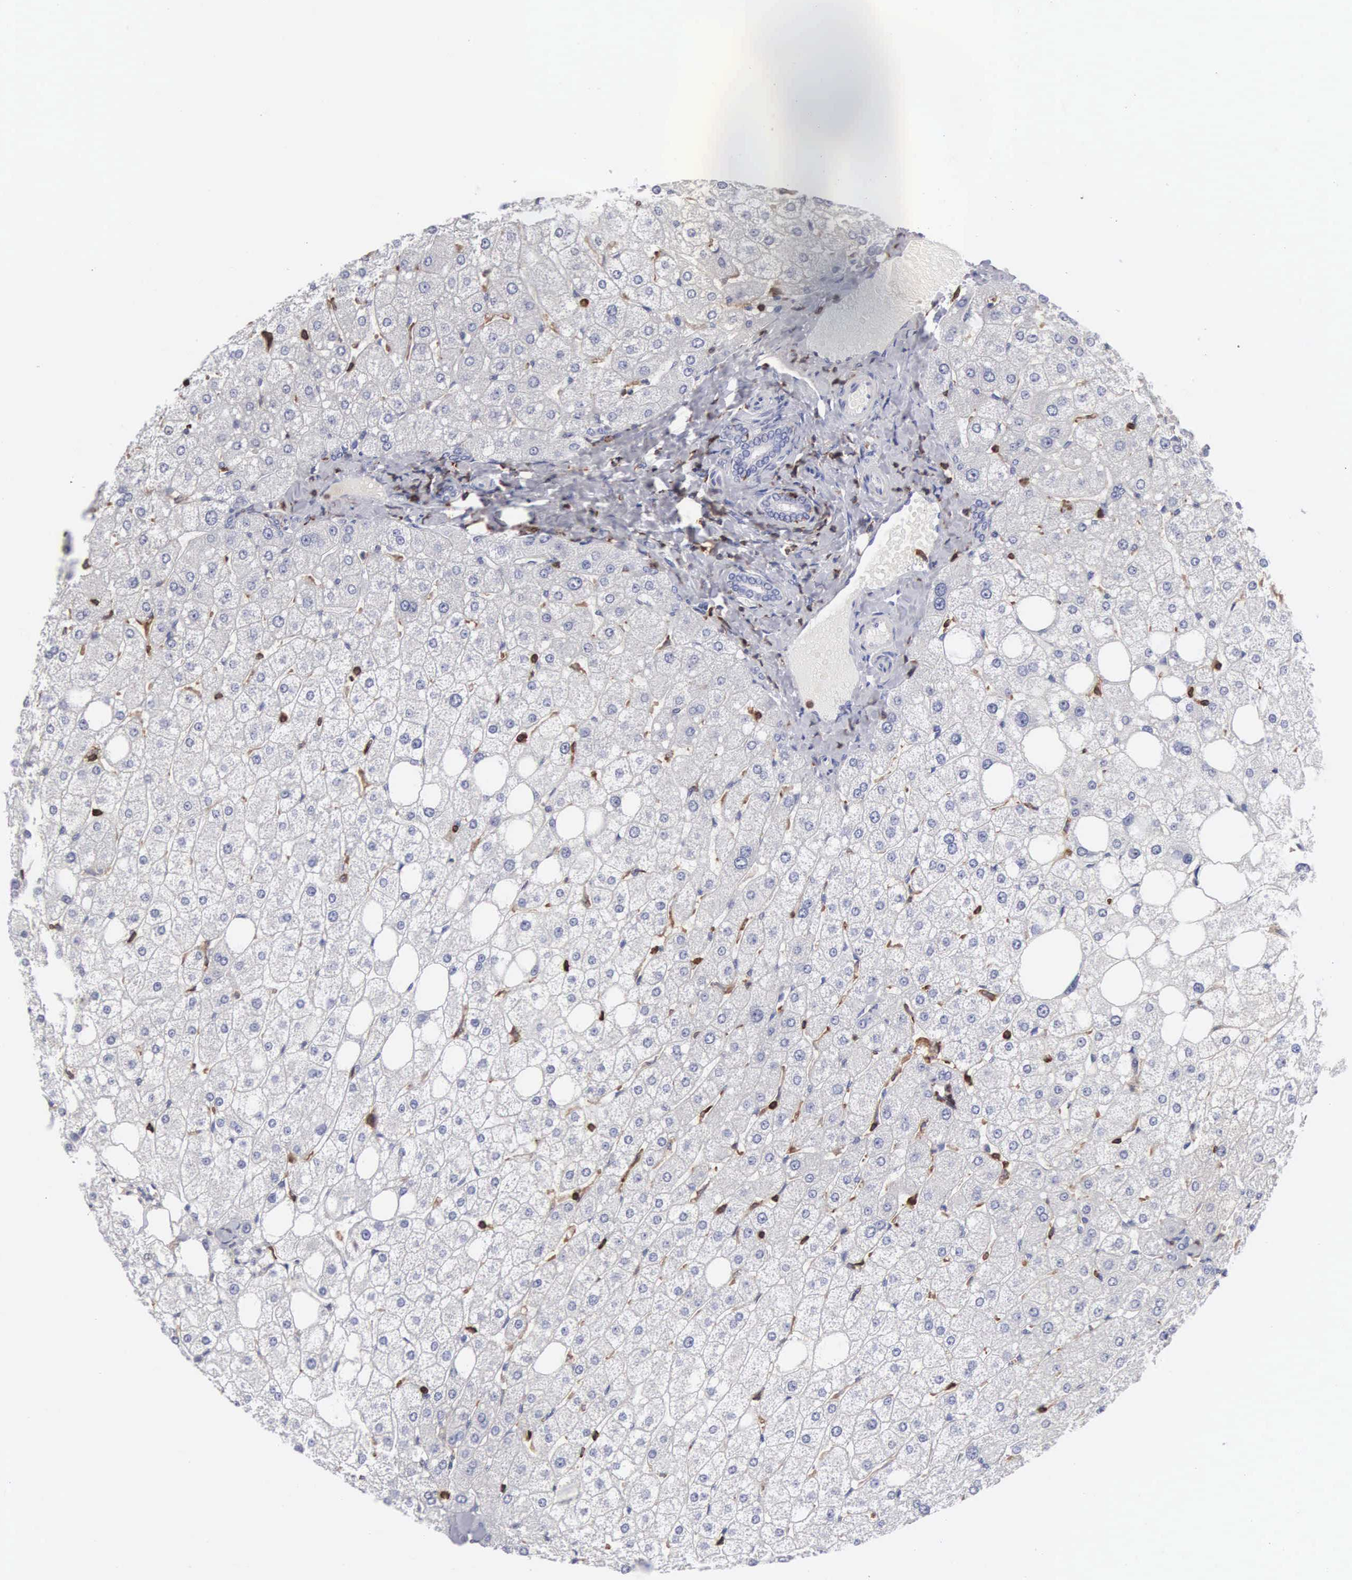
{"staining": {"intensity": "negative", "quantity": "none", "location": "none"}, "tissue": "liver", "cell_type": "Cholangiocytes", "image_type": "normal", "snomed": [{"axis": "morphology", "description": "Normal tissue, NOS"}, {"axis": "topography", "description": "Liver"}], "caption": "Cholangiocytes show no significant protein staining in unremarkable liver. (DAB (3,3'-diaminobenzidine) immunohistochemistry (IHC), high magnification).", "gene": "ENSG00000285304", "patient": {"sex": "male", "age": 35}}